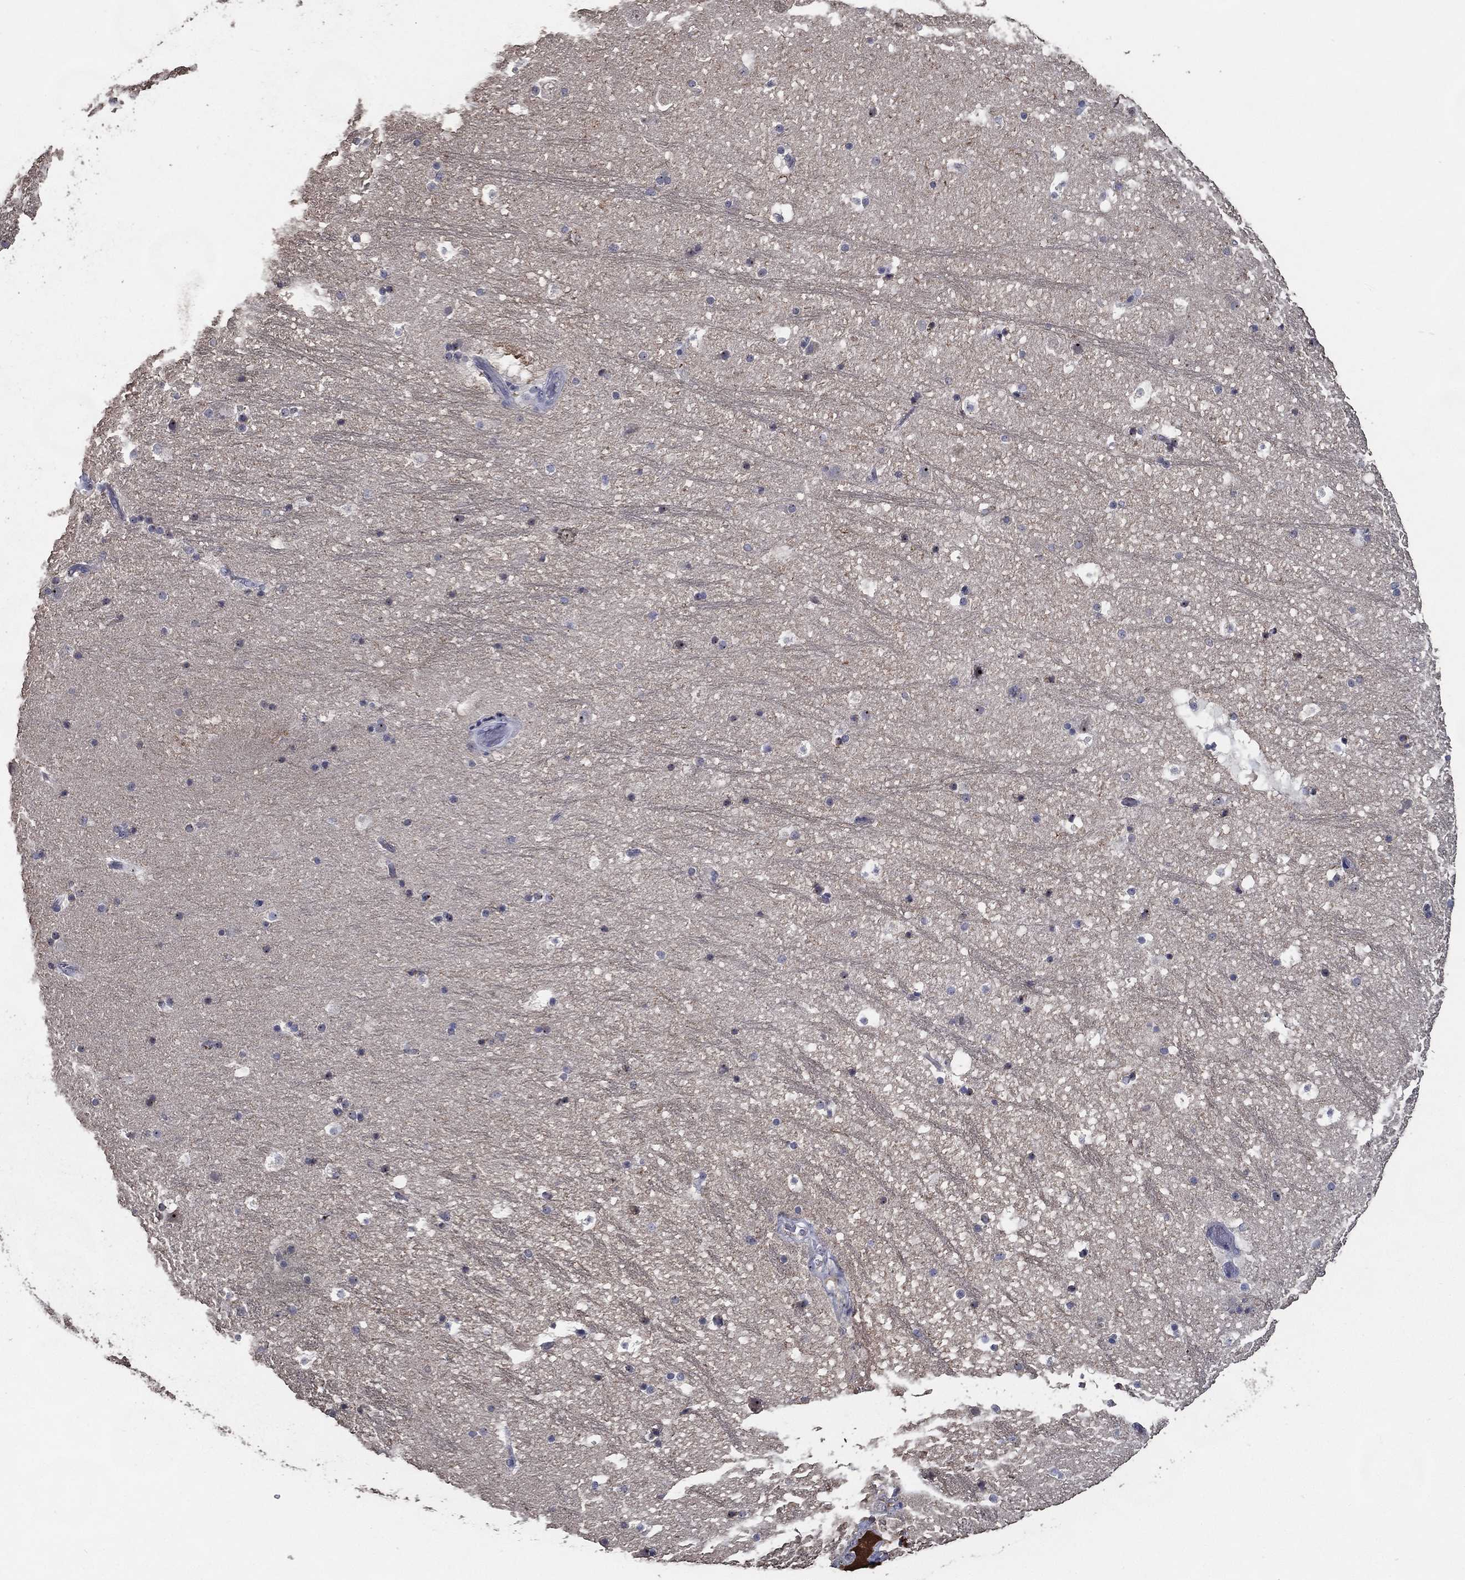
{"staining": {"intensity": "negative", "quantity": "none", "location": "none"}, "tissue": "hippocampus", "cell_type": "Glial cells", "image_type": "normal", "snomed": [{"axis": "morphology", "description": "Normal tissue, NOS"}, {"axis": "topography", "description": "Hippocampus"}], "caption": "Hippocampus was stained to show a protein in brown. There is no significant expression in glial cells. The staining is performed using DAB brown chromogen with nuclei counter-stained in using hematoxylin.", "gene": "EFNA1", "patient": {"sex": "male", "age": 51}}